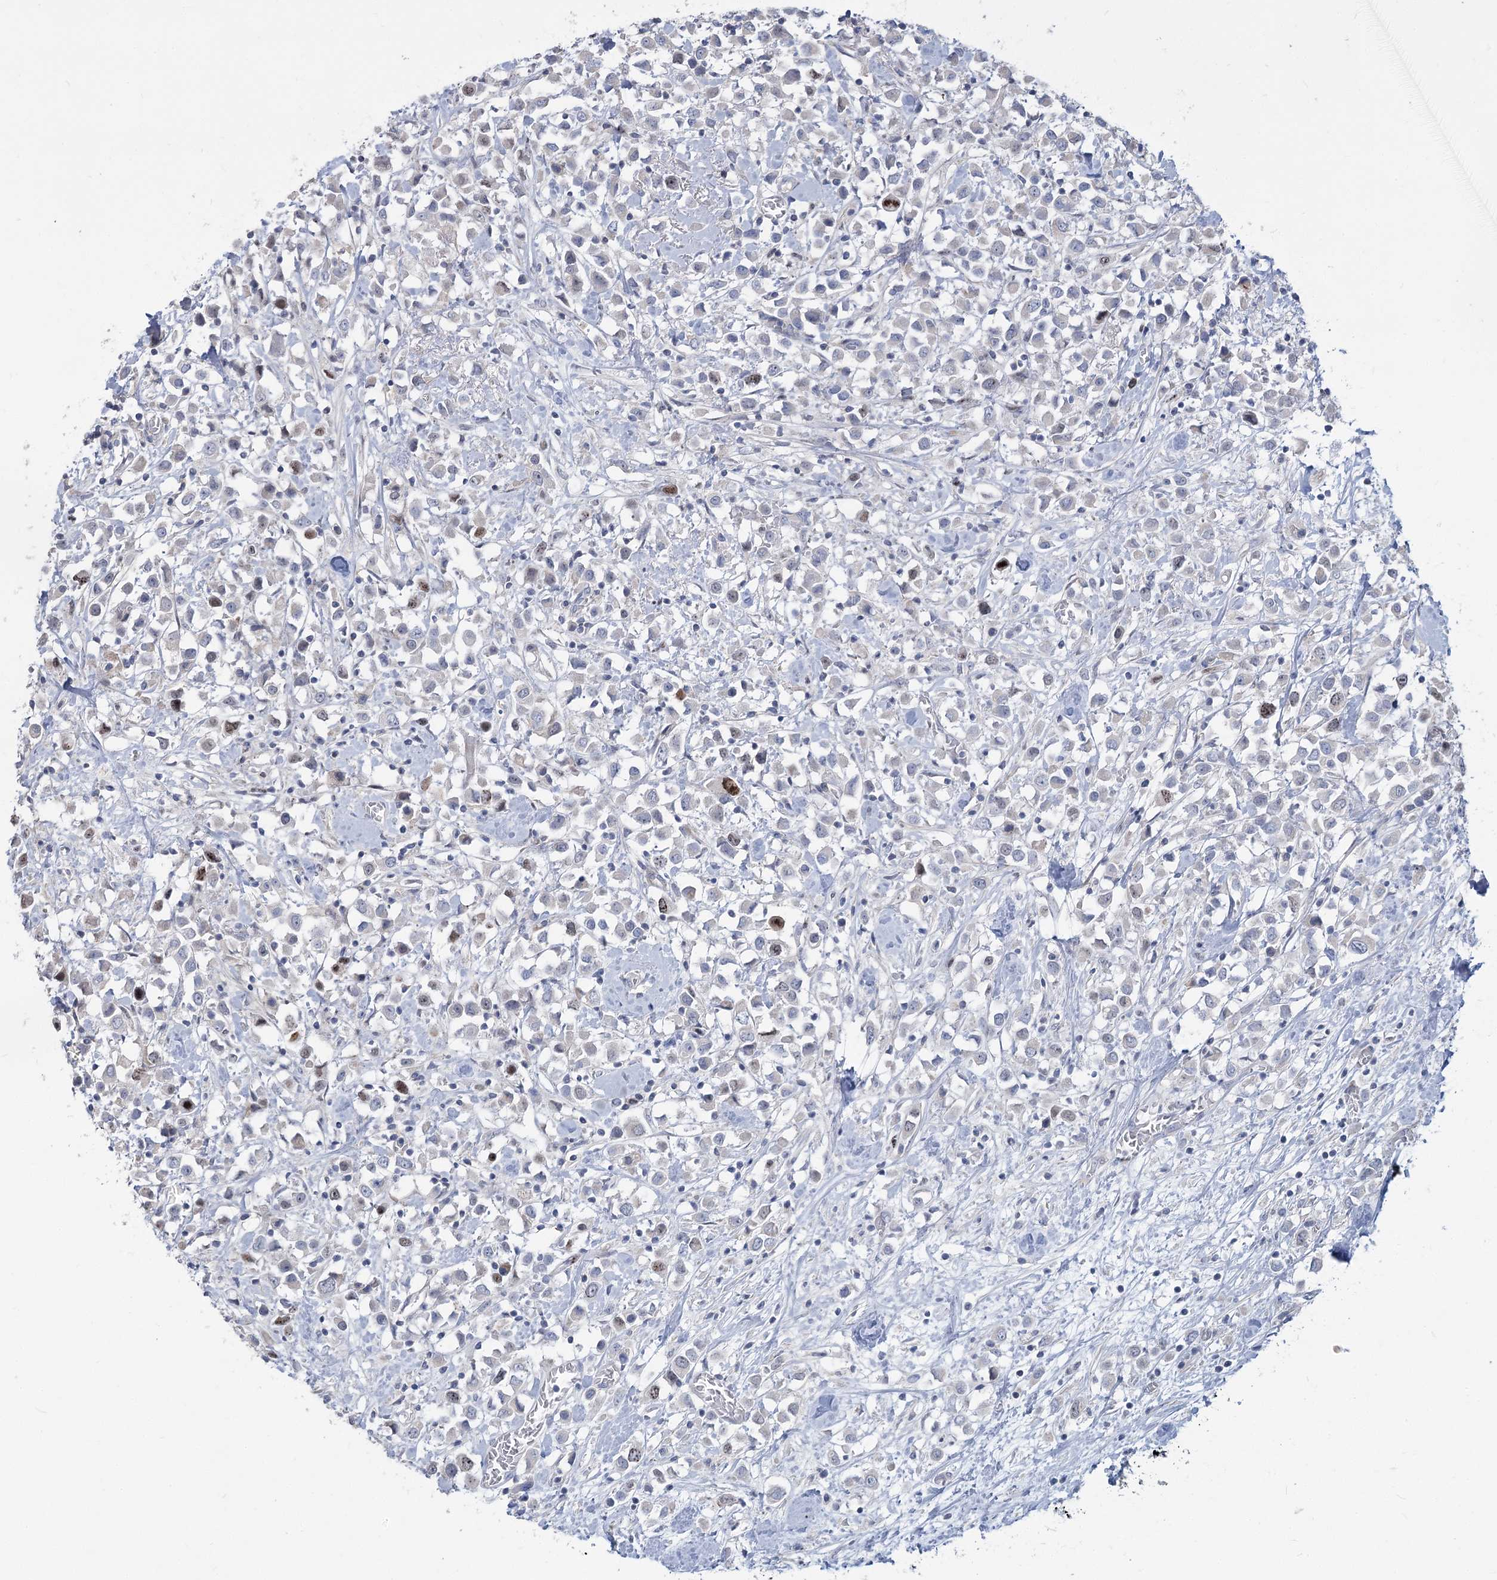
{"staining": {"intensity": "moderate", "quantity": "<25%", "location": "nuclear"}, "tissue": "breast cancer", "cell_type": "Tumor cells", "image_type": "cancer", "snomed": [{"axis": "morphology", "description": "Duct carcinoma"}, {"axis": "topography", "description": "Breast"}], "caption": "The photomicrograph exhibits immunohistochemical staining of breast cancer. There is moderate nuclear positivity is appreciated in approximately <25% of tumor cells.", "gene": "ABITRAM", "patient": {"sex": "female", "age": 61}}